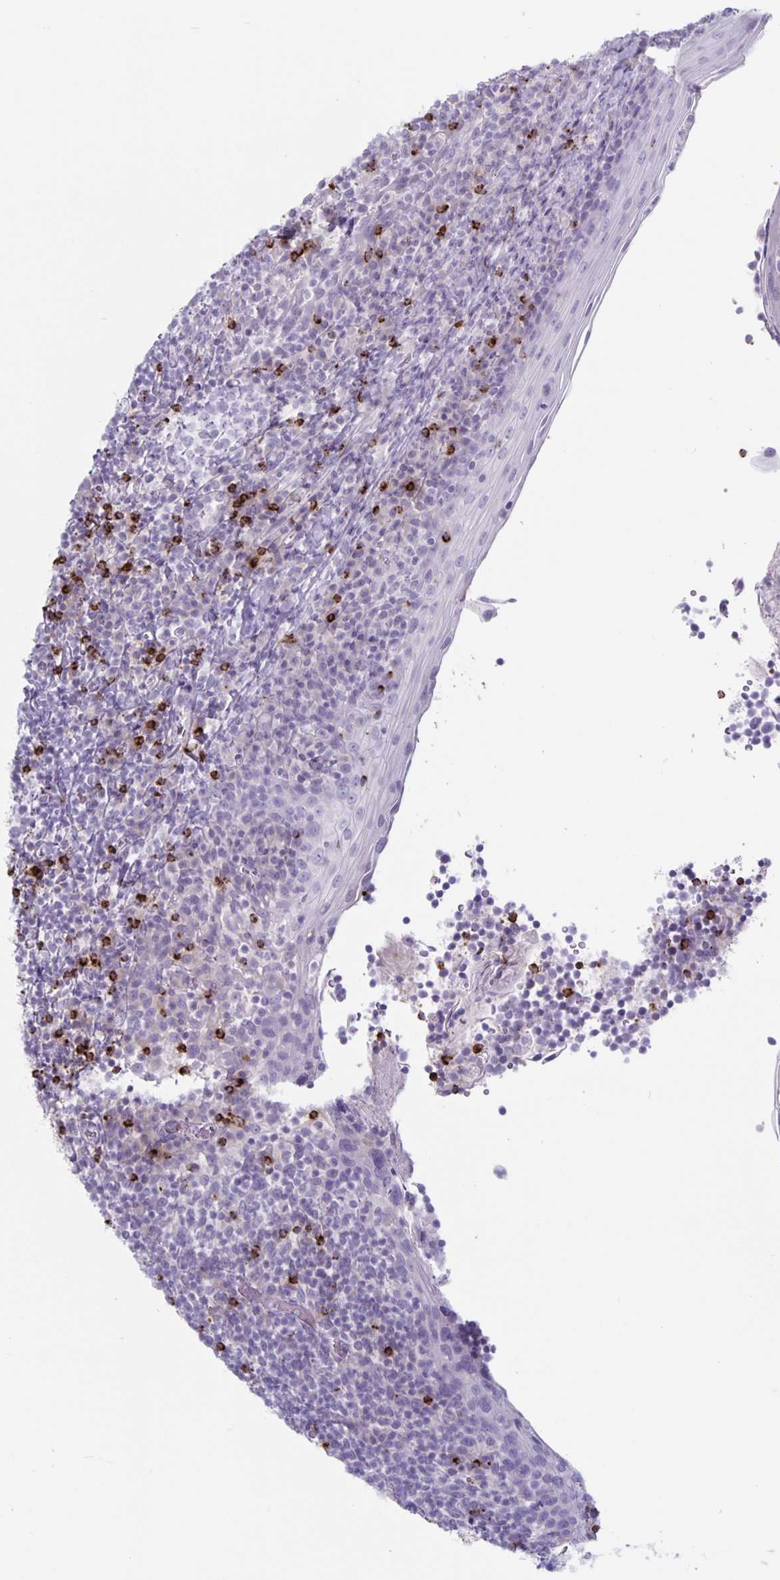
{"staining": {"intensity": "negative", "quantity": "none", "location": "none"}, "tissue": "tonsil", "cell_type": "Germinal center cells", "image_type": "normal", "snomed": [{"axis": "morphology", "description": "Normal tissue, NOS"}, {"axis": "topography", "description": "Tonsil"}], "caption": "Immunohistochemistry of unremarkable human tonsil reveals no positivity in germinal center cells.", "gene": "GZMK", "patient": {"sex": "female", "age": 10}}